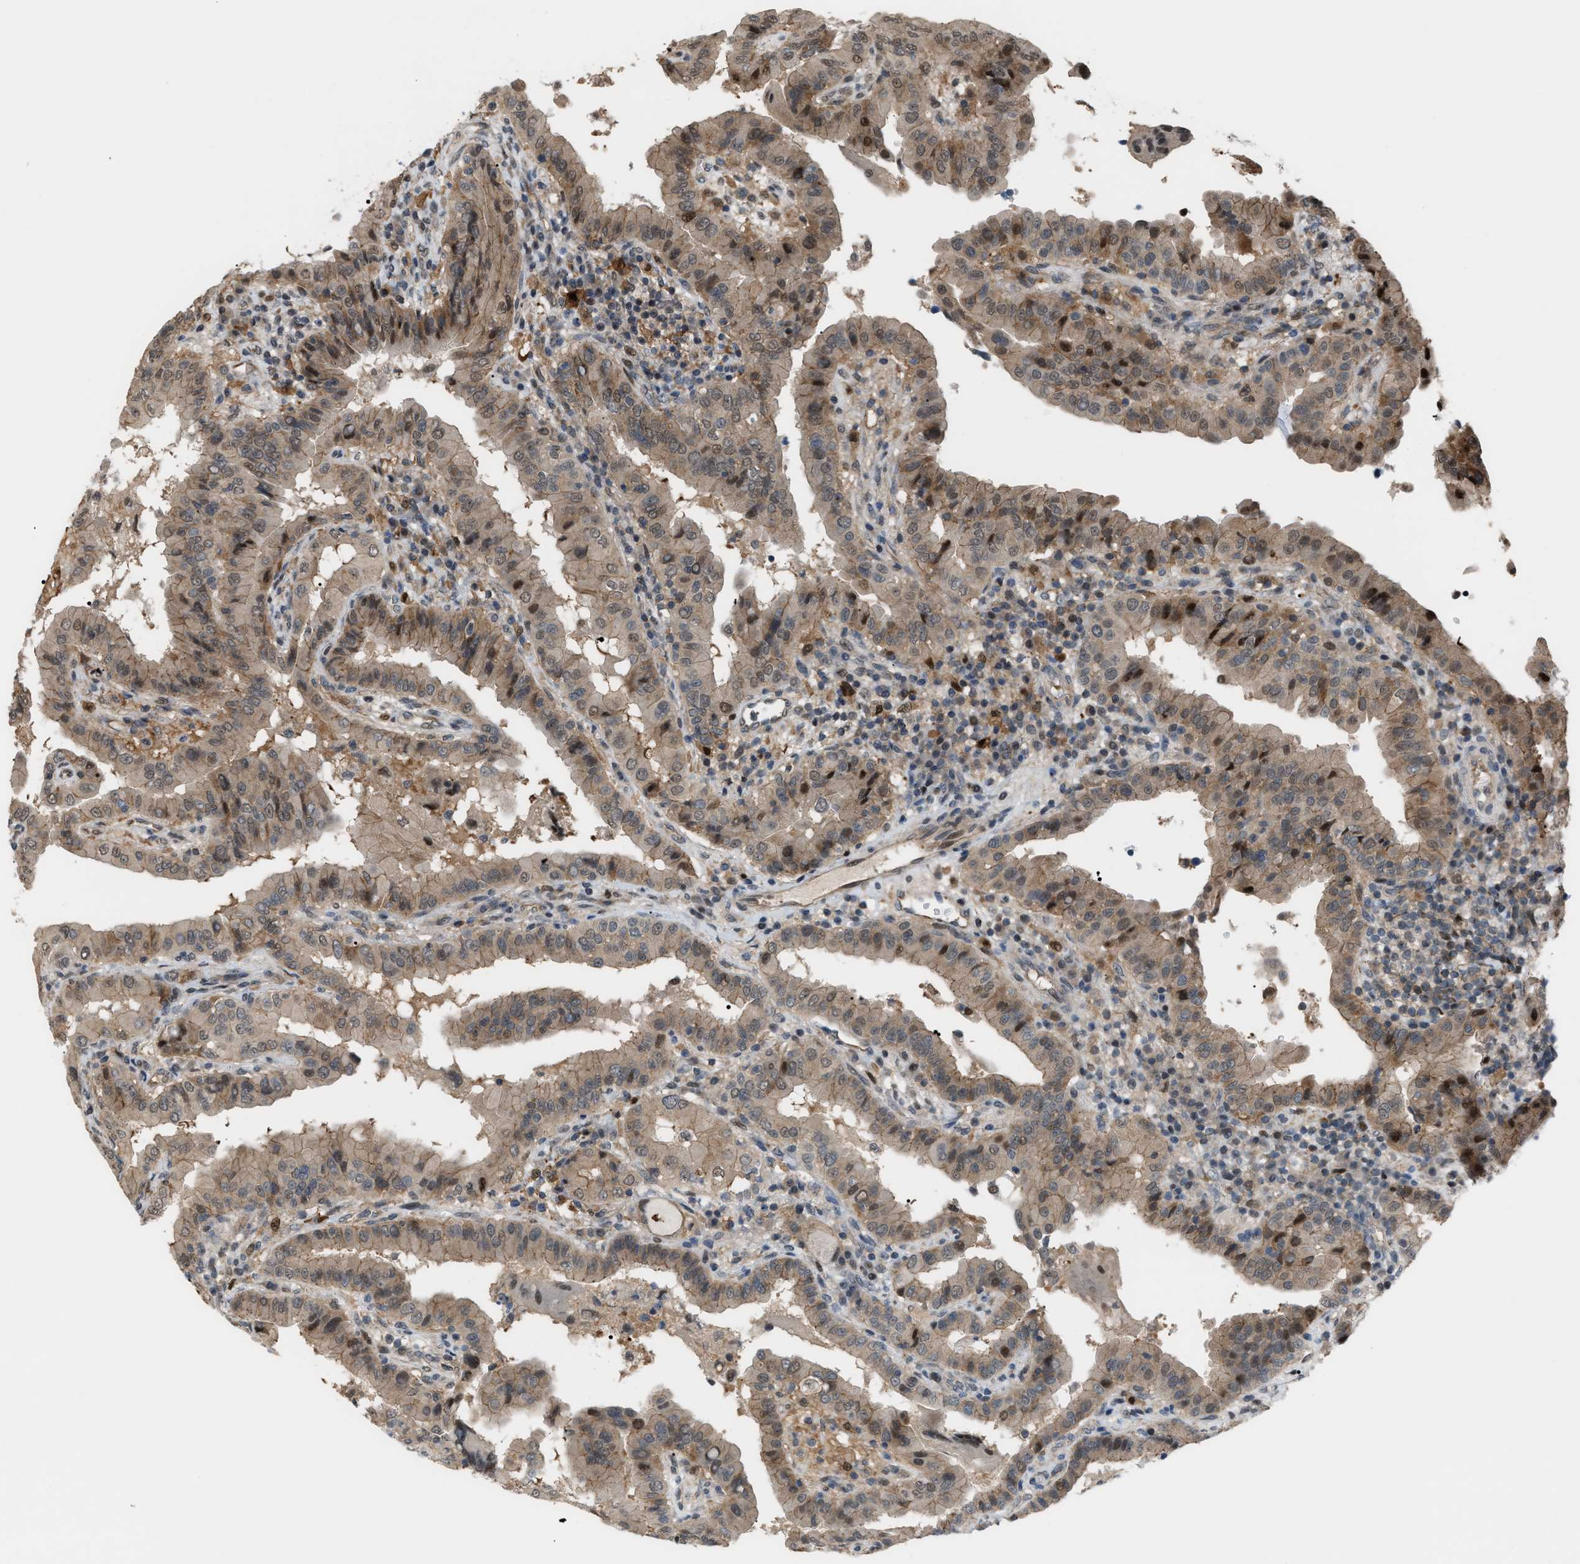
{"staining": {"intensity": "weak", "quantity": ">75%", "location": "cytoplasmic/membranous,nuclear"}, "tissue": "thyroid cancer", "cell_type": "Tumor cells", "image_type": "cancer", "snomed": [{"axis": "morphology", "description": "Papillary adenocarcinoma, NOS"}, {"axis": "topography", "description": "Thyroid gland"}], "caption": "Protein staining of thyroid papillary adenocarcinoma tissue displays weak cytoplasmic/membranous and nuclear positivity in about >75% of tumor cells. The protein is stained brown, and the nuclei are stained in blue (DAB (3,3'-diaminobenzidine) IHC with brightfield microscopy, high magnification).", "gene": "RFFL", "patient": {"sex": "male", "age": 33}}